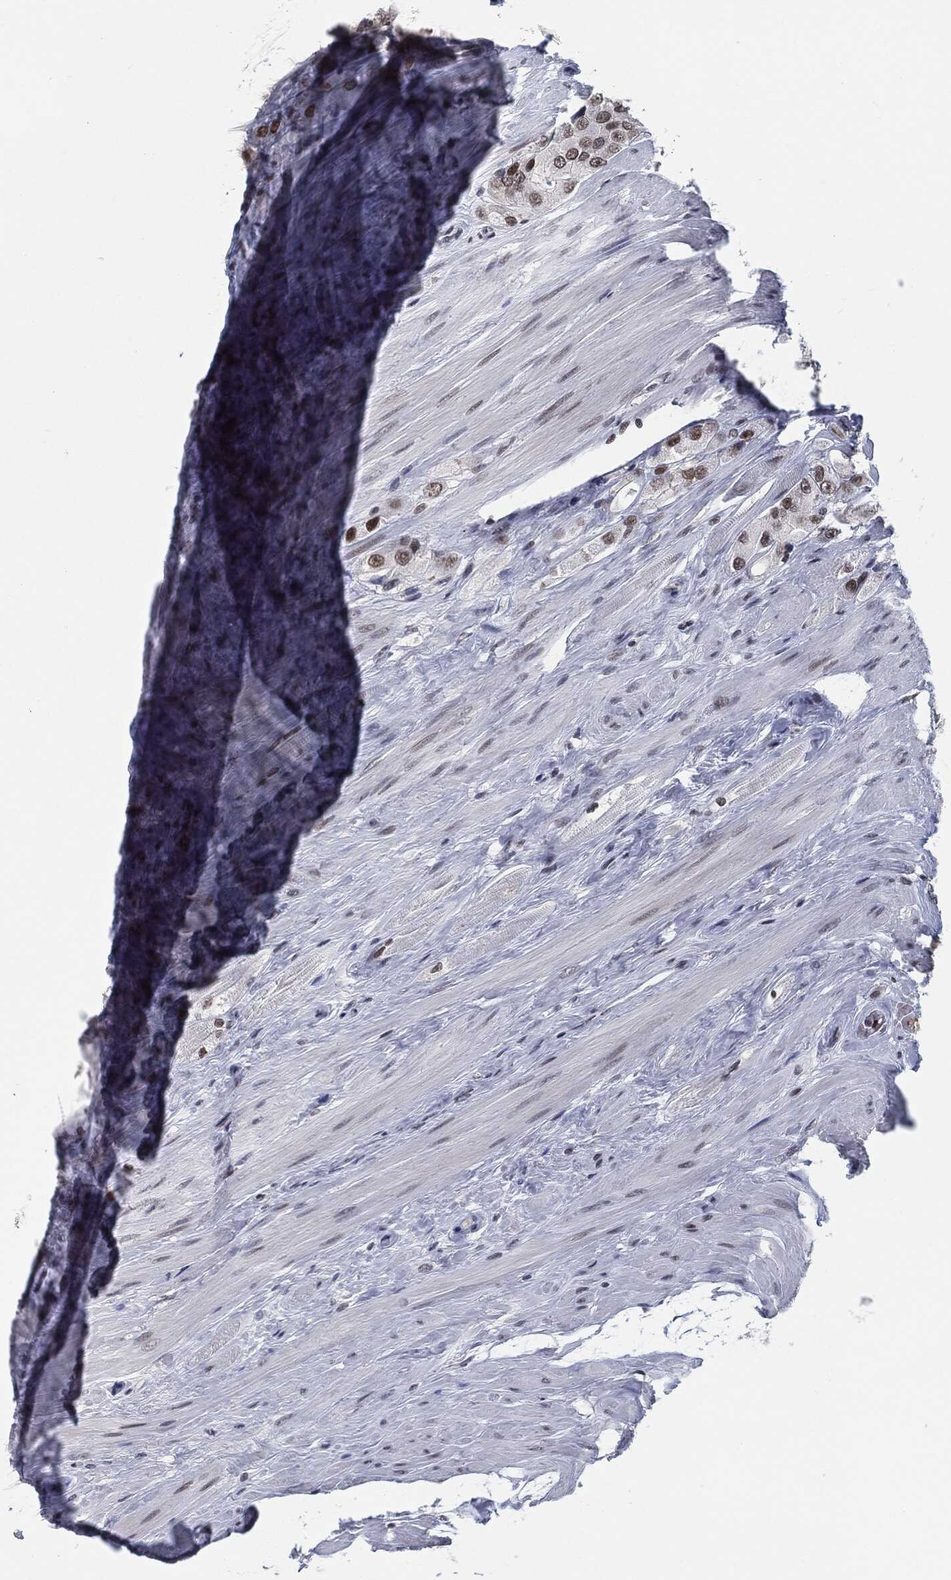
{"staining": {"intensity": "moderate", "quantity": "25%-75%", "location": "nuclear"}, "tissue": "prostate cancer", "cell_type": "Tumor cells", "image_type": "cancer", "snomed": [{"axis": "morphology", "description": "Adenocarcinoma, NOS"}, {"axis": "topography", "description": "Prostate and seminal vesicle, NOS"}, {"axis": "topography", "description": "Prostate"}], "caption": "Protein staining of prostate cancer (adenocarcinoma) tissue demonstrates moderate nuclear positivity in approximately 25%-75% of tumor cells. The protein of interest is stained brown, and the nuclei are stained in blue (DAB IHC with brightfield microscopy, high magnification).", "gene": "ANXA1", "patient": {"sex": "male", "age": 64}}